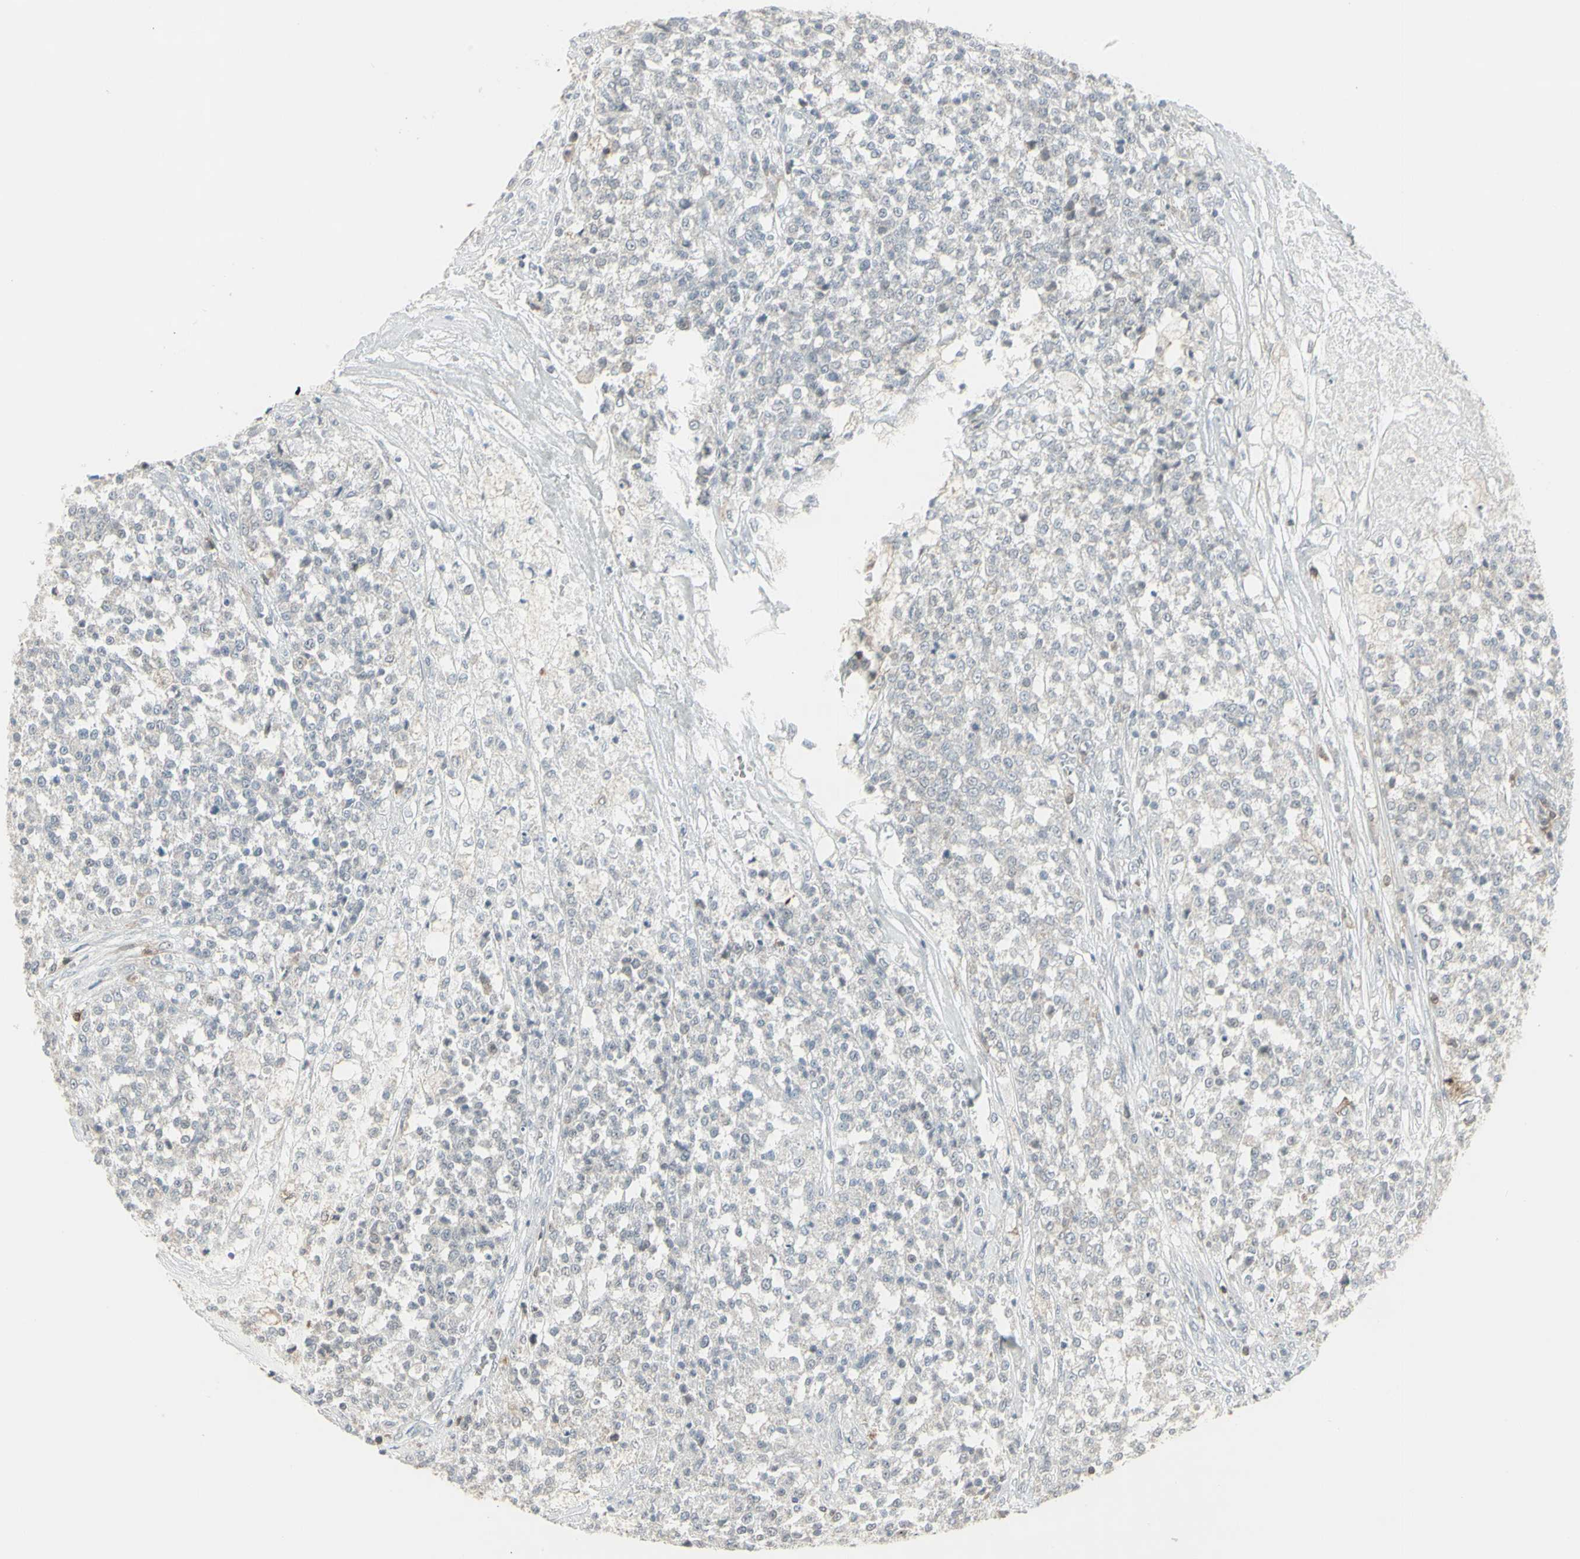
{"staining": {"intensity": "negative", "quantity": "none", "location": "none"}, "tissue": "testis cancer", "cell_type": "Tumor cells", "image_type": "cancer", "snomed": [{"axis": "morphology", "description": "Seminoma, NOS"}, {"axis": "topography", "description": "Testis"}], "caption": "IHC photomicrograph of human testis cancer stained for a protein (brown), which demonstrates no staining in tumor cells. (Stains: DAB immunohistochemistry (IHC) with hematoxylin counter stain, Microscopy: brightfield microscopy at high magnification).", "gene": "SAMSN1", "patient": {"sex": "male", "age": 59}}